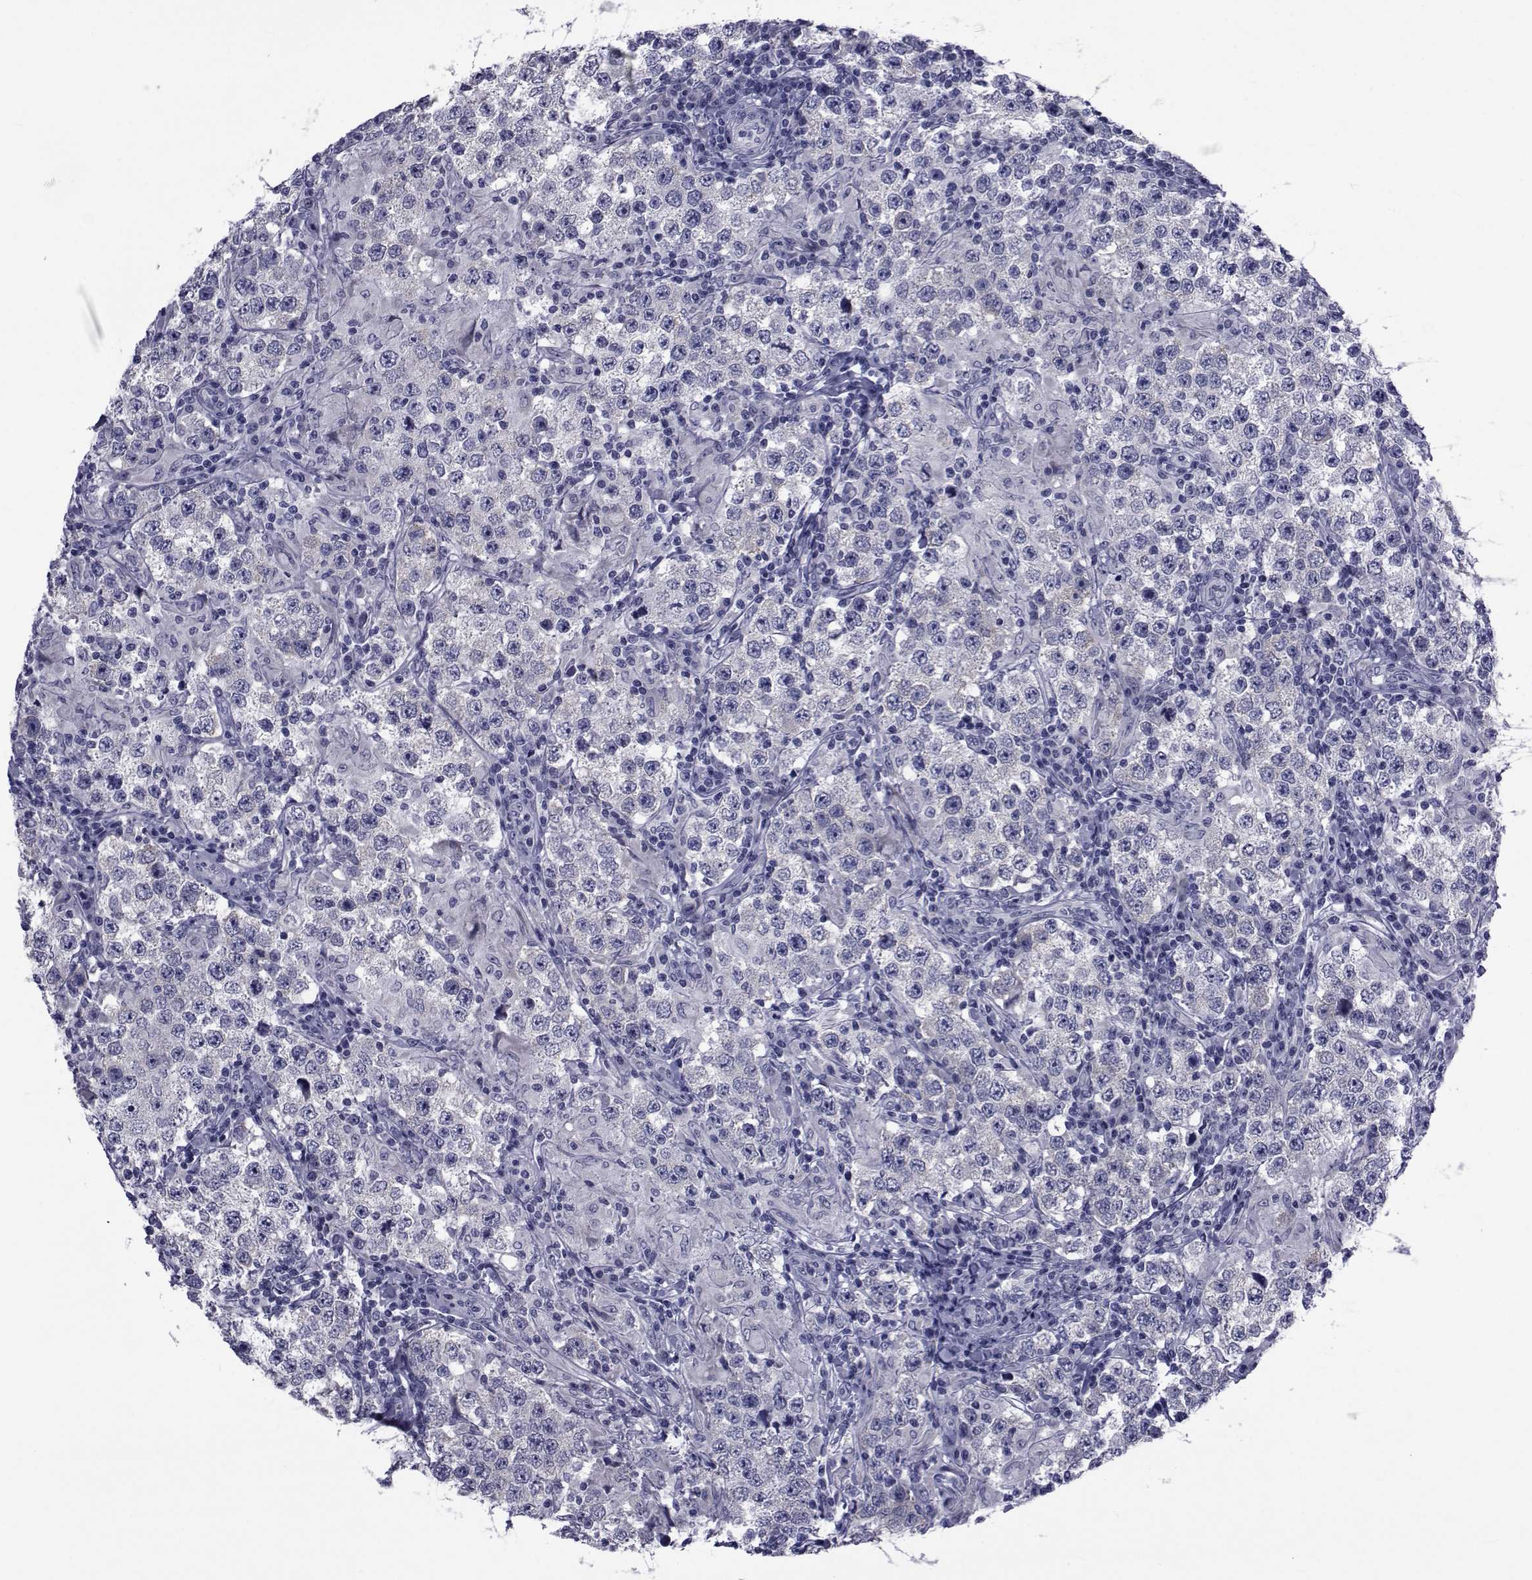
{"staining": {"intensity": "negative", "quantity": "none", "location": "none"}, "tissue": "testis cancer", "cell_type": "Tumor cells", "image_type": "cancer", "snomed": [{"axis": "morphology", "description": "Seminoma, NOS"}, {"axis": "morphology", "description": "Carcinoma, Embryonal, NOS"}, {"axis": "topography", "description": "Testis"}], "caption": "This is an immunohistochemistry image of human testis cancer. There is no staining in tumor cells.", "gene": "GKAP1", "patient": {"sex": "male", "age": 41}}